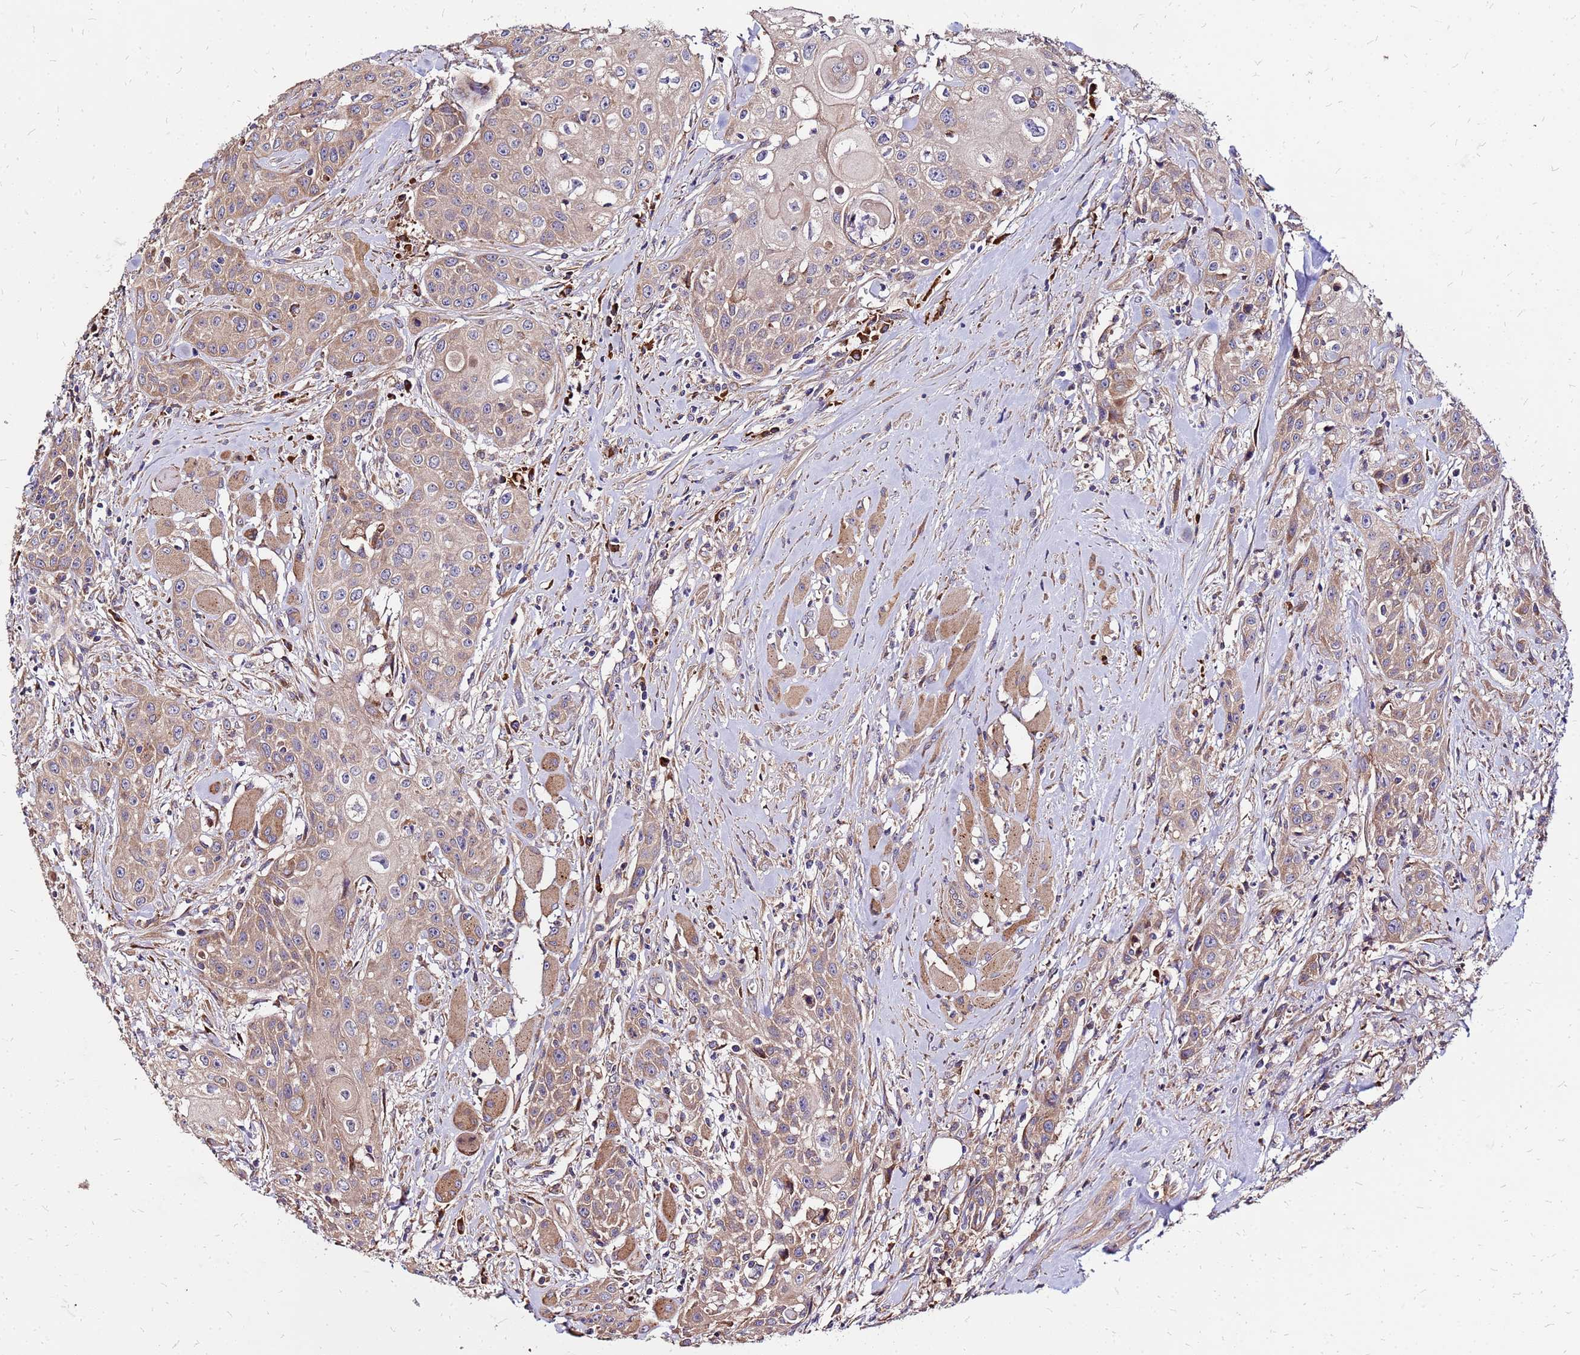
{"staining": {"intensity": "moderate", "quantity": ">75%", "location": "cytoplasmic/membranous"}, "tissue": "head and neck cancer", "cell_type": "Tumor cells", "image_type": "cancer", "snomed": [{"axis": "morphology", "description": "Squamous cell carcinoma, NOS"}, {"axis": "topography", "description": "Oral tissue"}, {"axis": "topography", "description": "Head-Neck"}], "caption": "The photomicrograph displays a brown stain indicating the presence of a protein in the cytoplasmic/membranous of tumor cells in squamous cell carcinoma (head and neck).", "gene": "VMO1", "patient": {"sex": "female", "age": 82}}